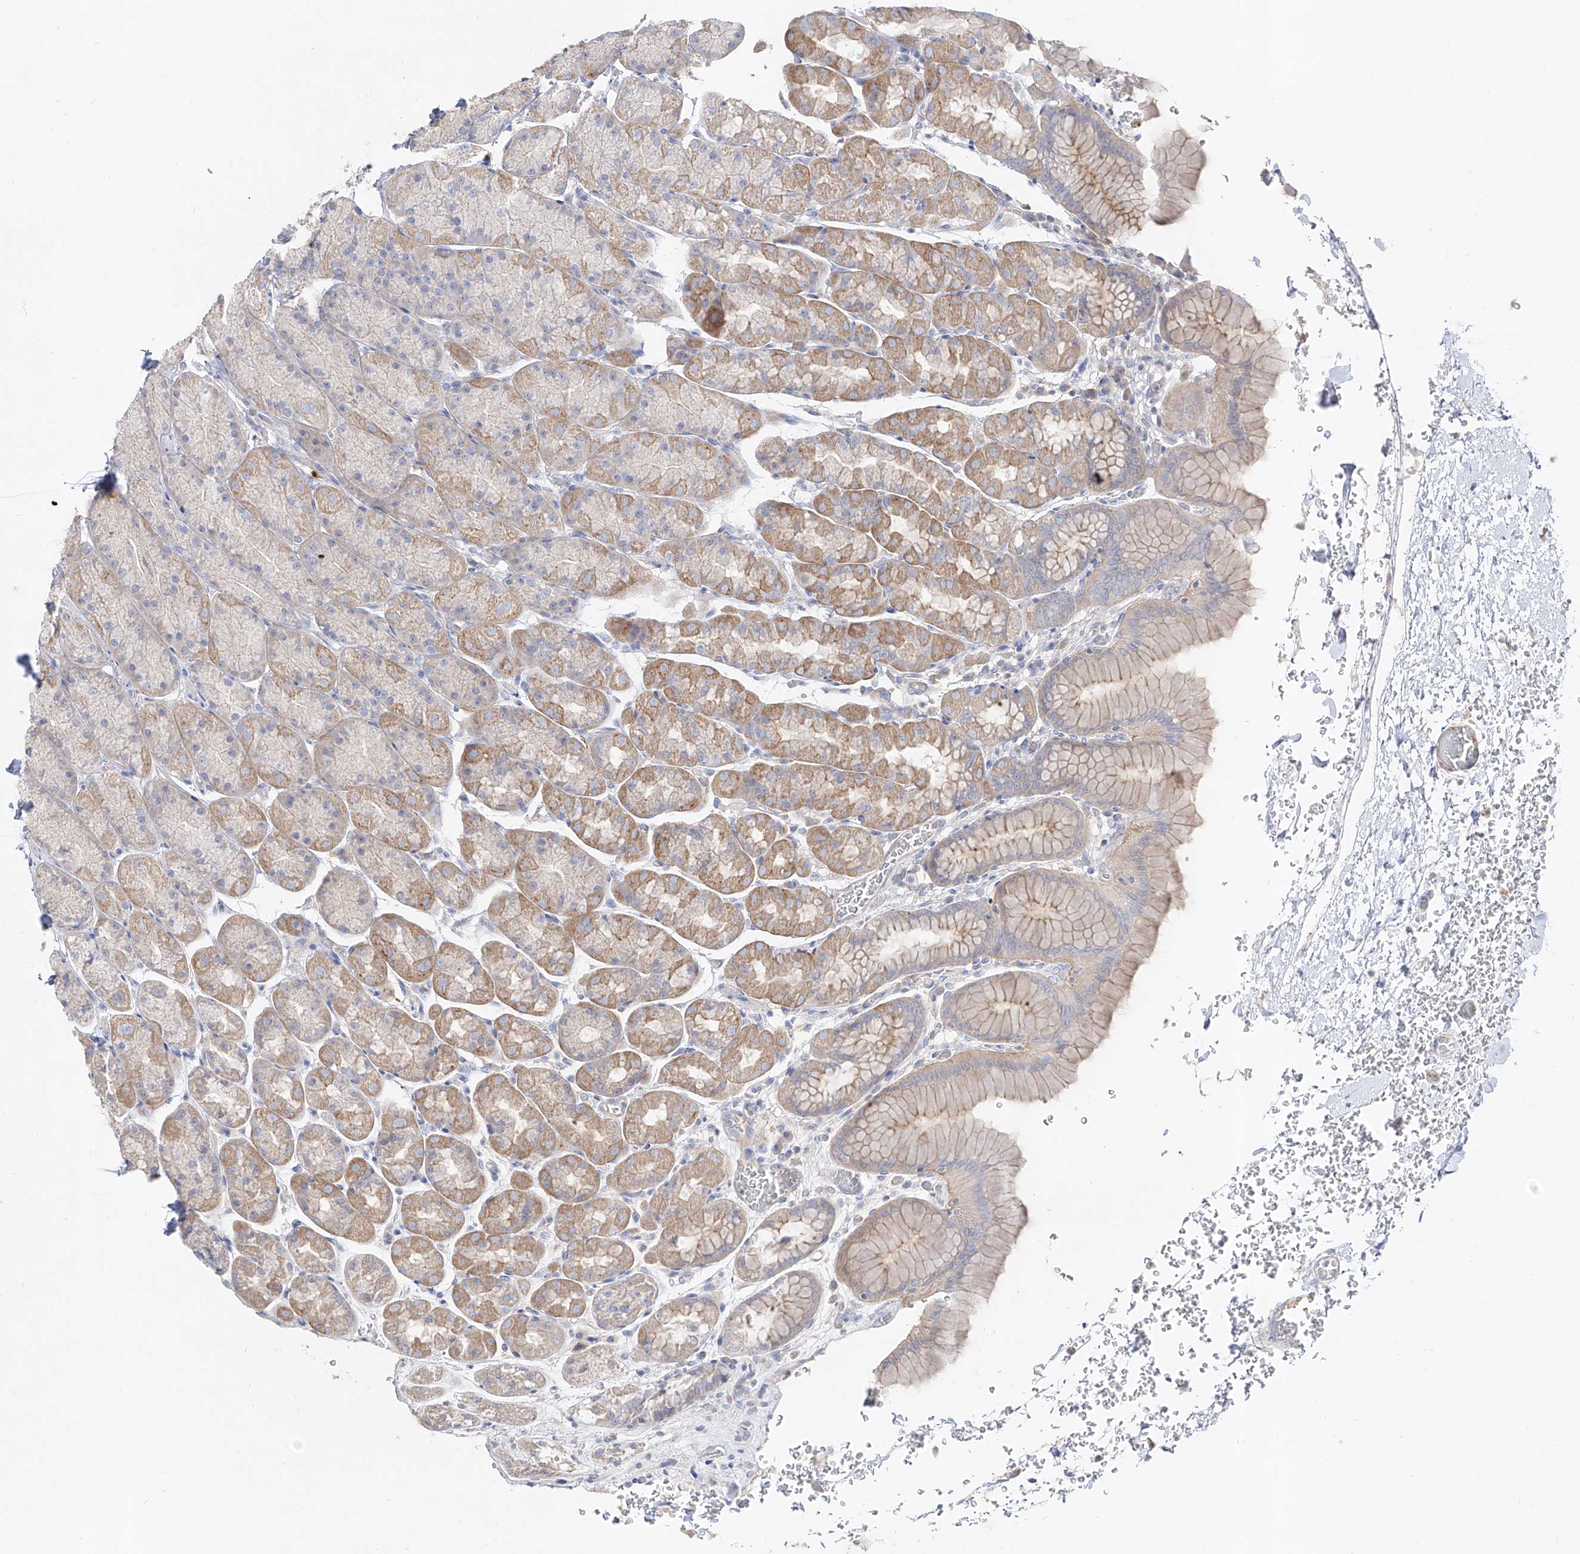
{"staining": {"intensity": "moderate", "quantity": "25%-75%", "location": "cytoplasmic/membranous"}, "tissue": "stomach", "cell_type": "Glandular cells", "image_type": "normal", "snomed": [{"axis": "morphology", "description": "Normal tissue, NOS"}, {"axis": "topography", "description": "Stomach"}], "caption": "Immunohistochemical staining of benign human stomach displays 25%-75% levels of moderate cytoplasmic/membranous protein expression in about 25%-75% of glandular cells.", "gene": "RBFOX3", "patient": {"sex": "male", "age": 42}}